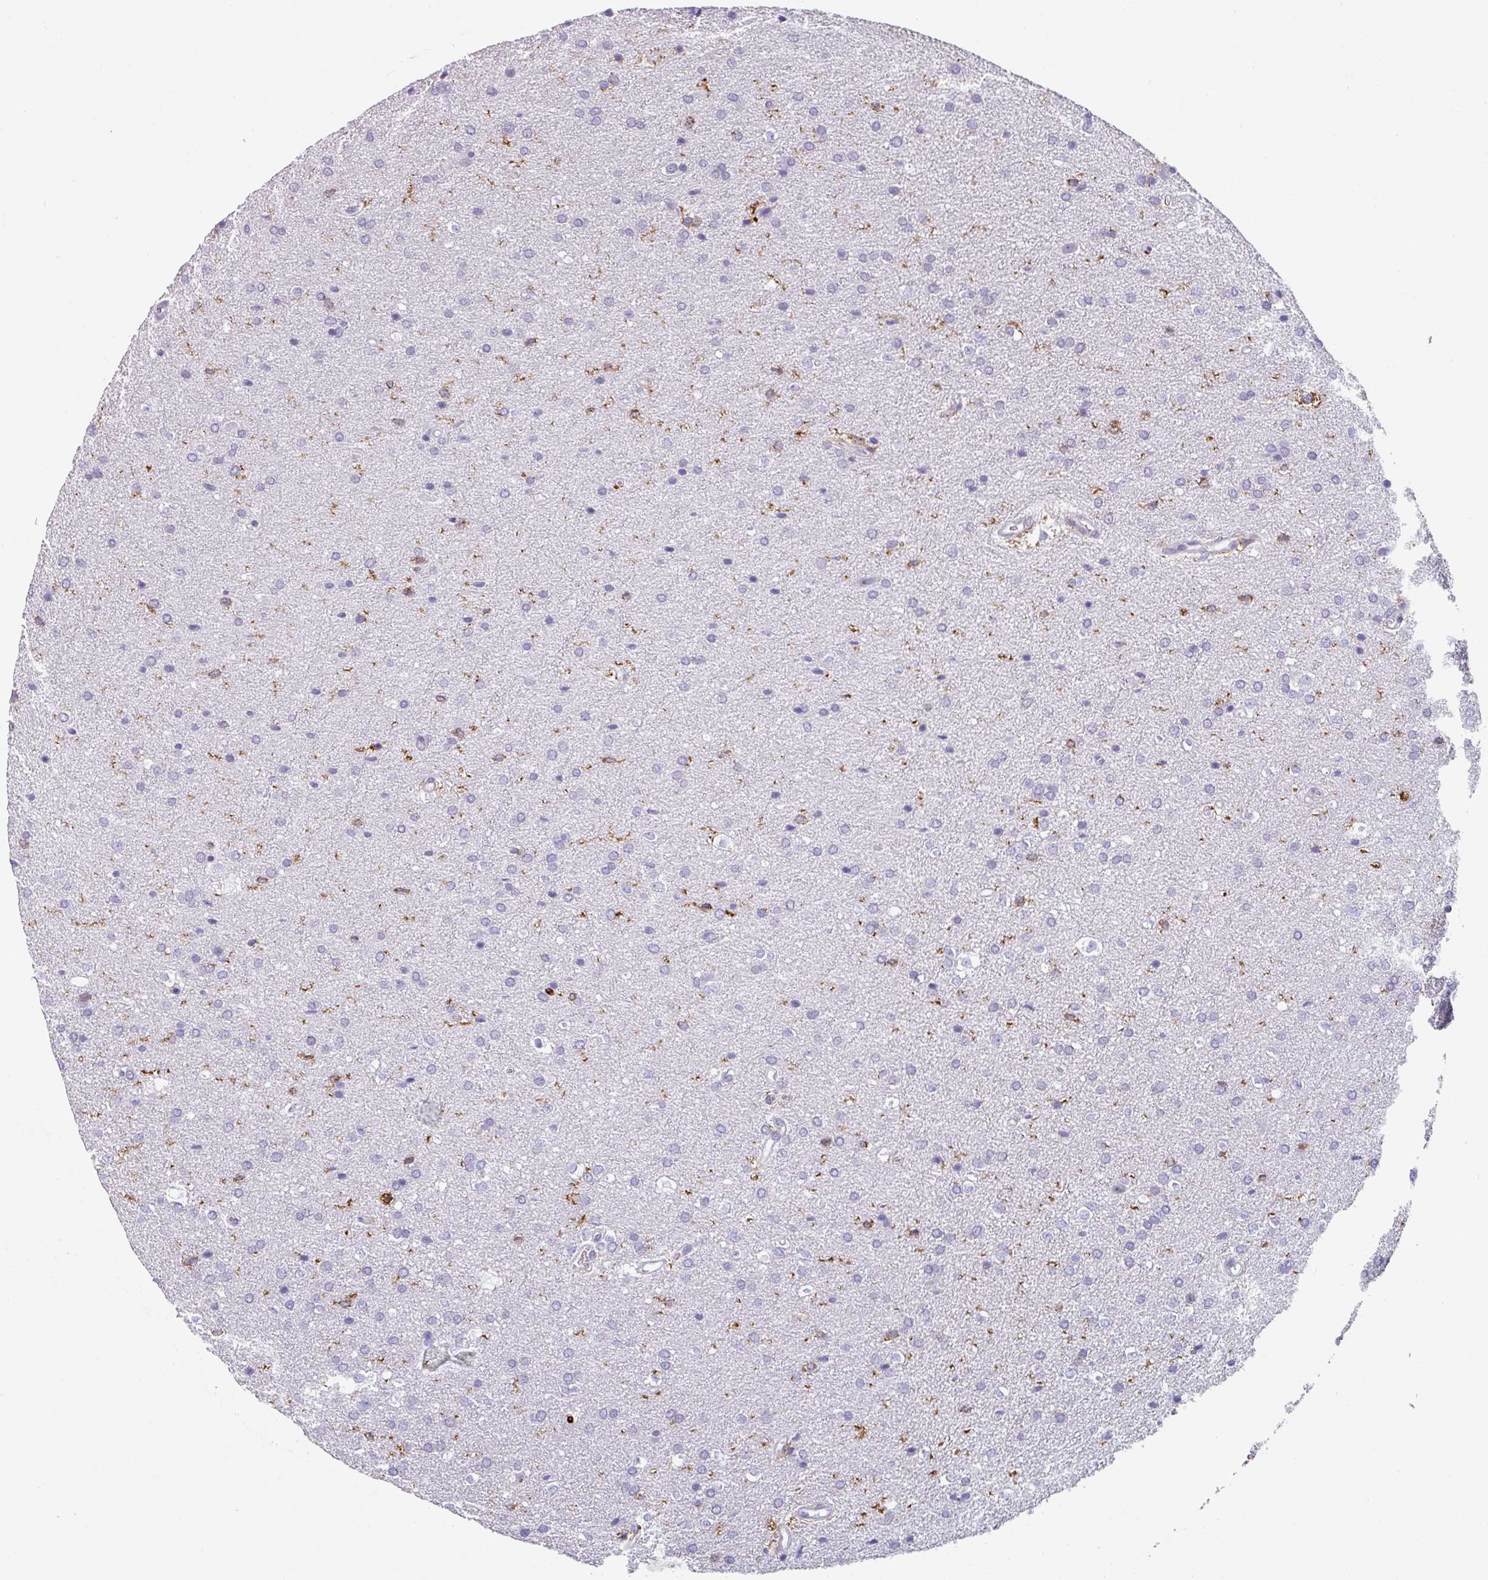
{"staining": {"intensity": "negative", "quantity": "none", "location": "none"}, "tissue": "glioma", "cell_type": "Tumor cells", "image_type": "cancer", "snomed": [{"axis": "morphology", "description": "Glioma, malignant, Low grade"}, {"axis": "topography", "description": "Brain"}], "caption": "There is no significant staining in tumor cells of low-grade glioma (malignant).", "gene": "EXOSC5", "patient": {"sex": "female", "age": 34}}